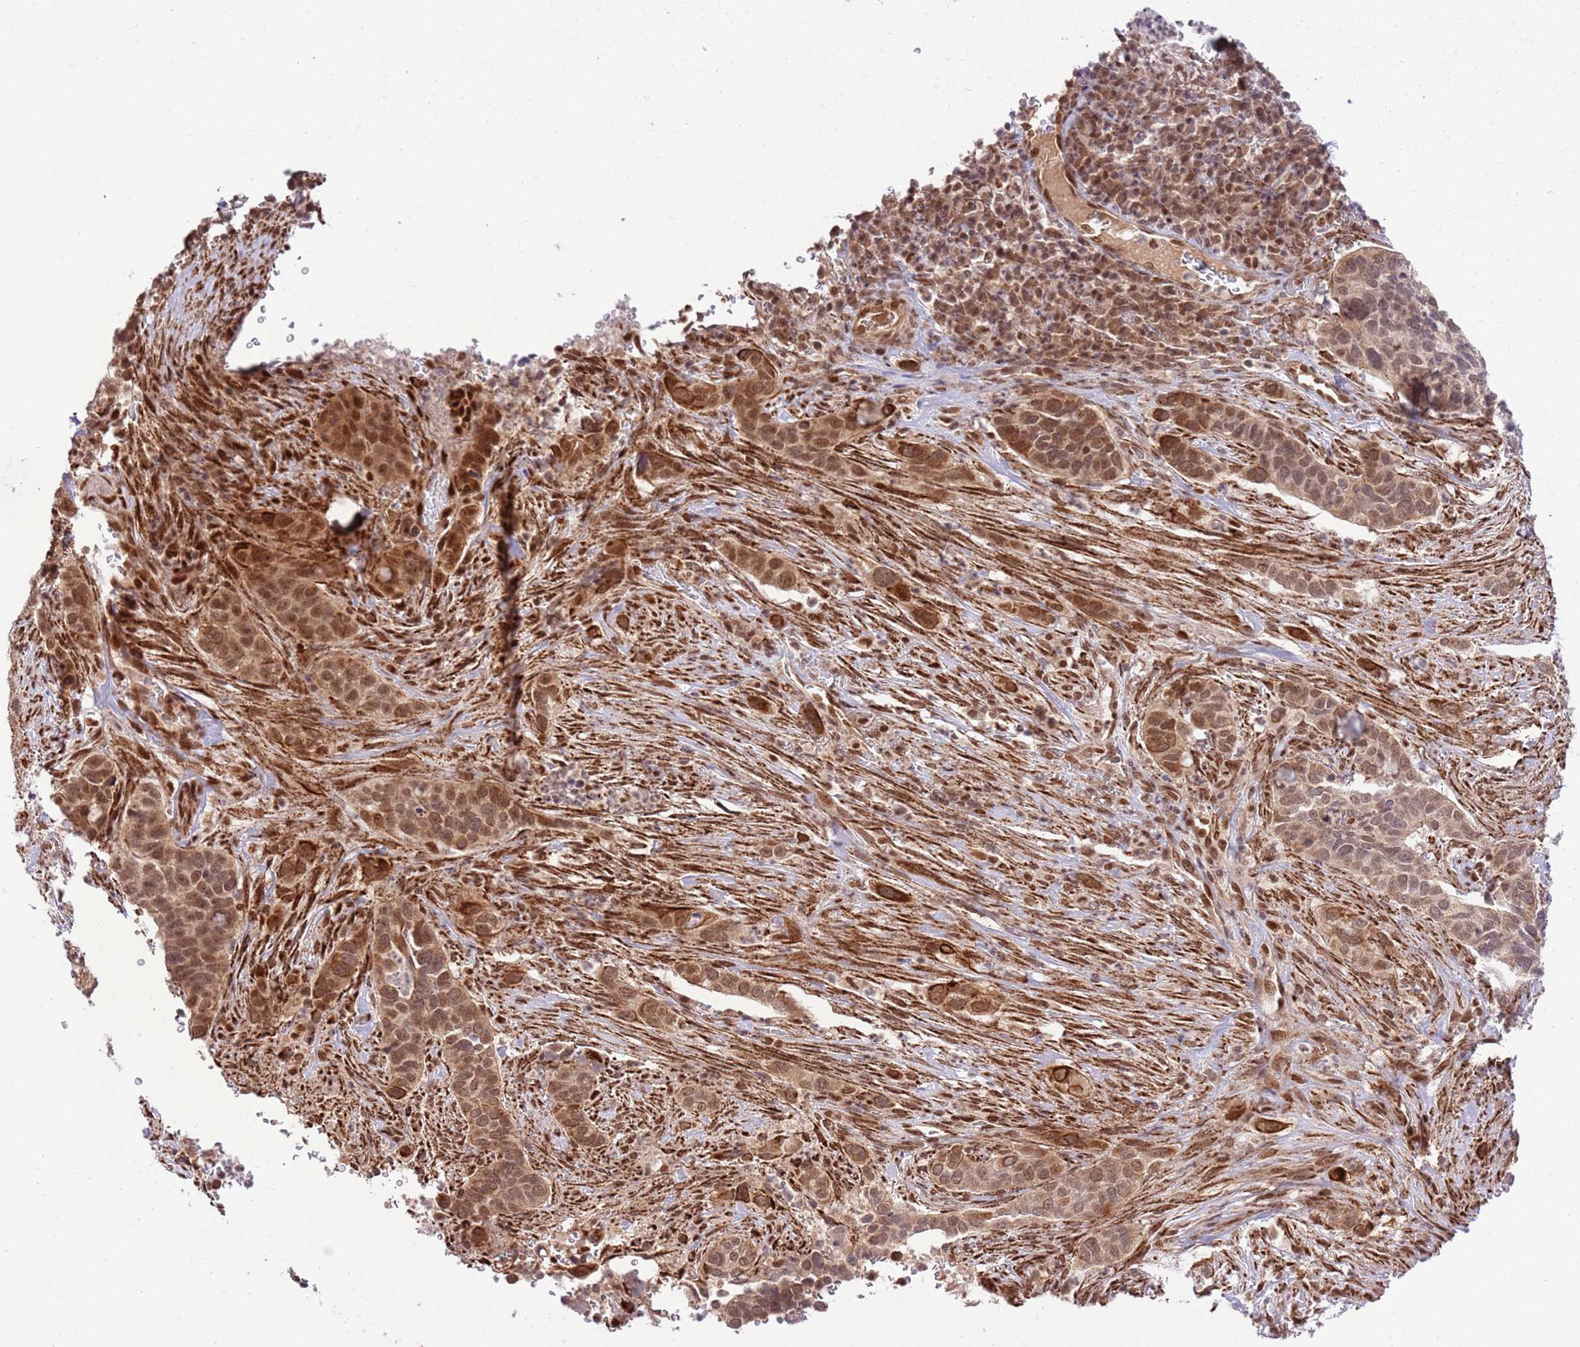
{"staining": {"intensity": "moderate", "quantity": ">75%", "location": "cytoplasmic/membranous,nuclear"}, "tissue": "cervical cancer", "cell_type": "Tumor cells", "image_type": "cancer", "snomed": [{"axis": "morphology", "description": "Squamous cell carcinoma, NOS"}, {"axis": "topography", "description": "Cervix"}], "caption": "Brown immunohistochemical staining in cervical squamous cell carcinoma exhibits moderate cytoplasmic/membranous and nuclear expression in approximately >75% of tumor cells.", "gene": "CHD1", "patient": {"sex": "female", "age": 38}}